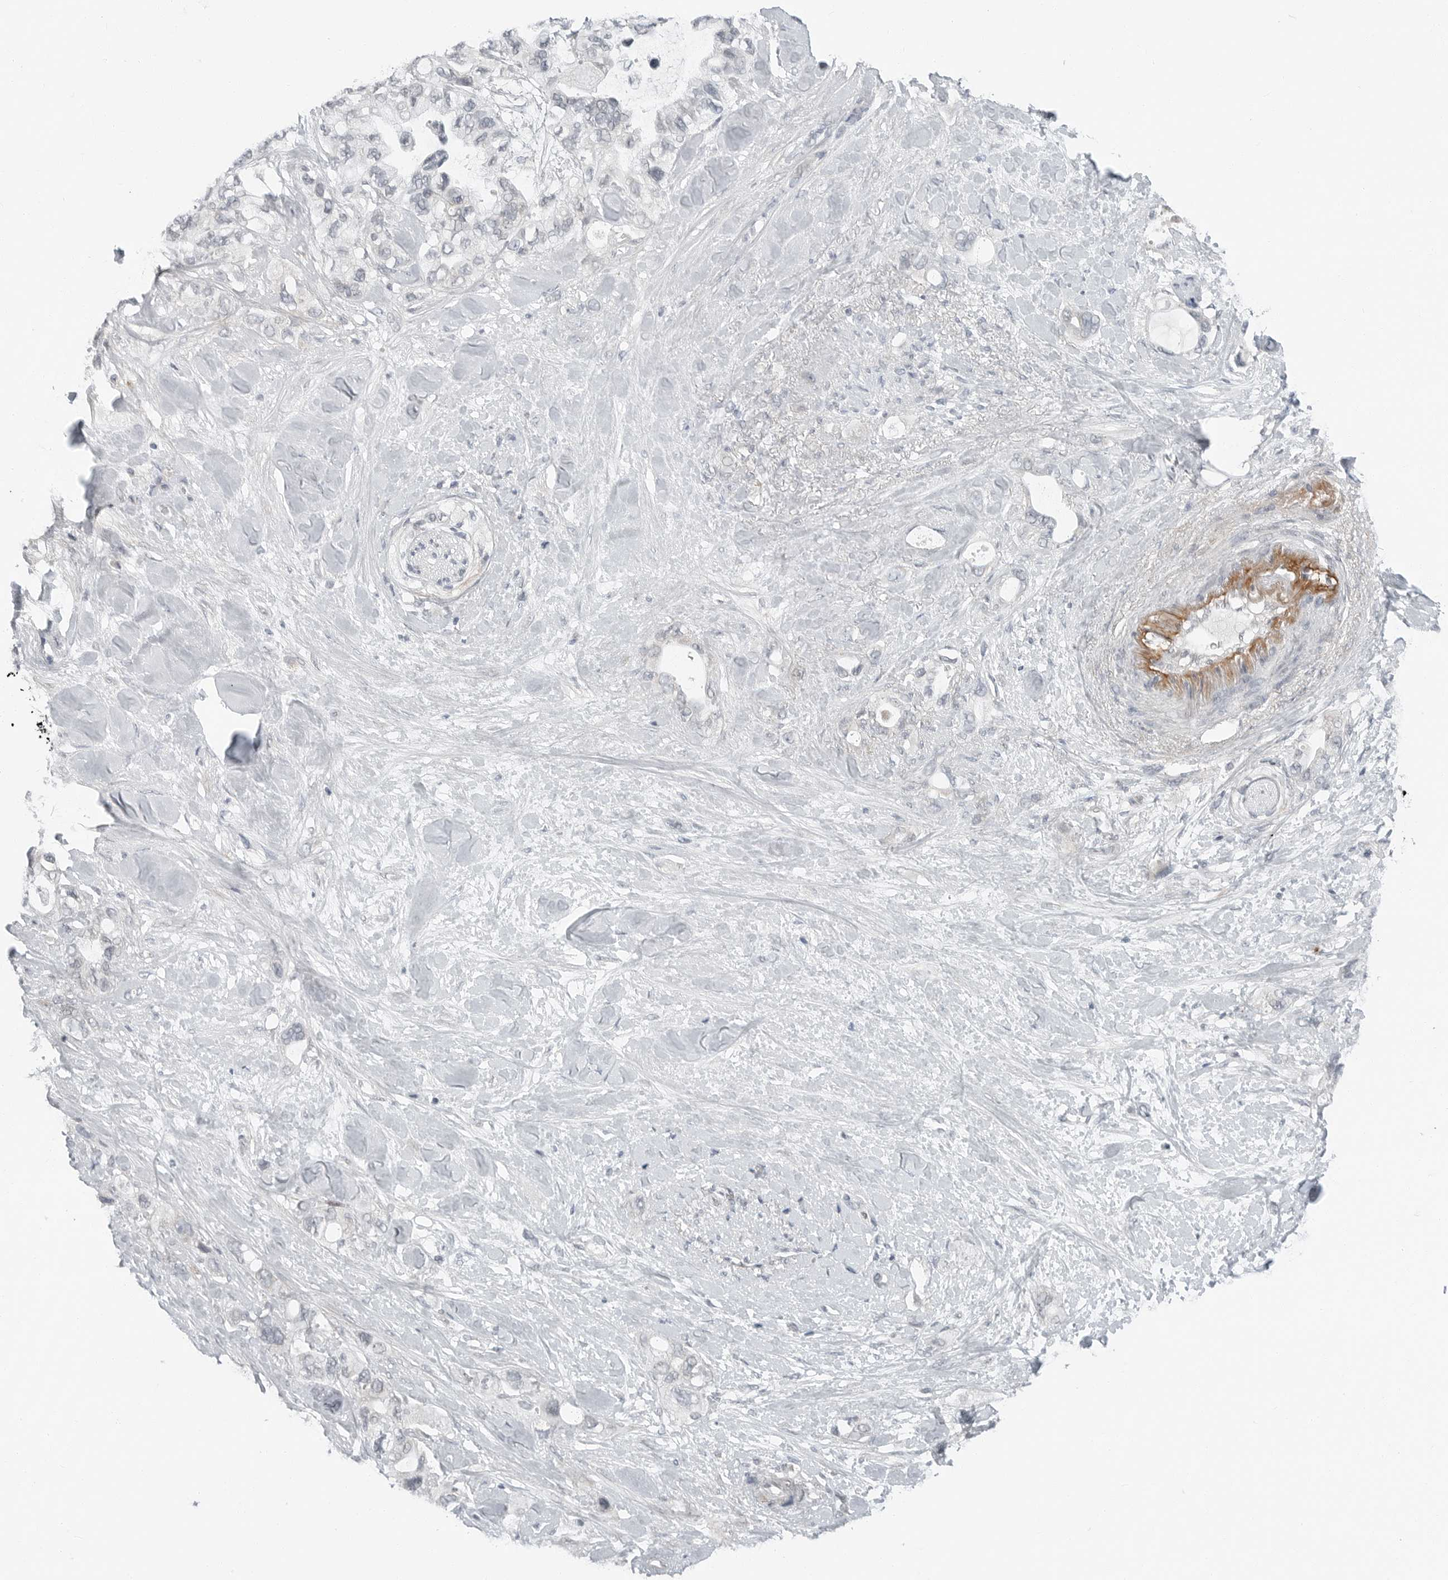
{"staining": {"intensity": "negative", "quantity": "none", "location": "none"}, "tissue": "pancreatic cancer", "cell_type": "Tumor cells", "image_type": "cancer", "snomed": [{"axis": "morphology", "description": "Adenocarcinoma, NOS"}, {"axis": "topography", "description": "Pancreas"}], "caption": "Immunohistochemical staining of adenocarcinoma (pancreatic) exhibits no significant positivity in tumor cells.", "gene": "FCRLB", "patient": {"sex": "female", "age": 56}}